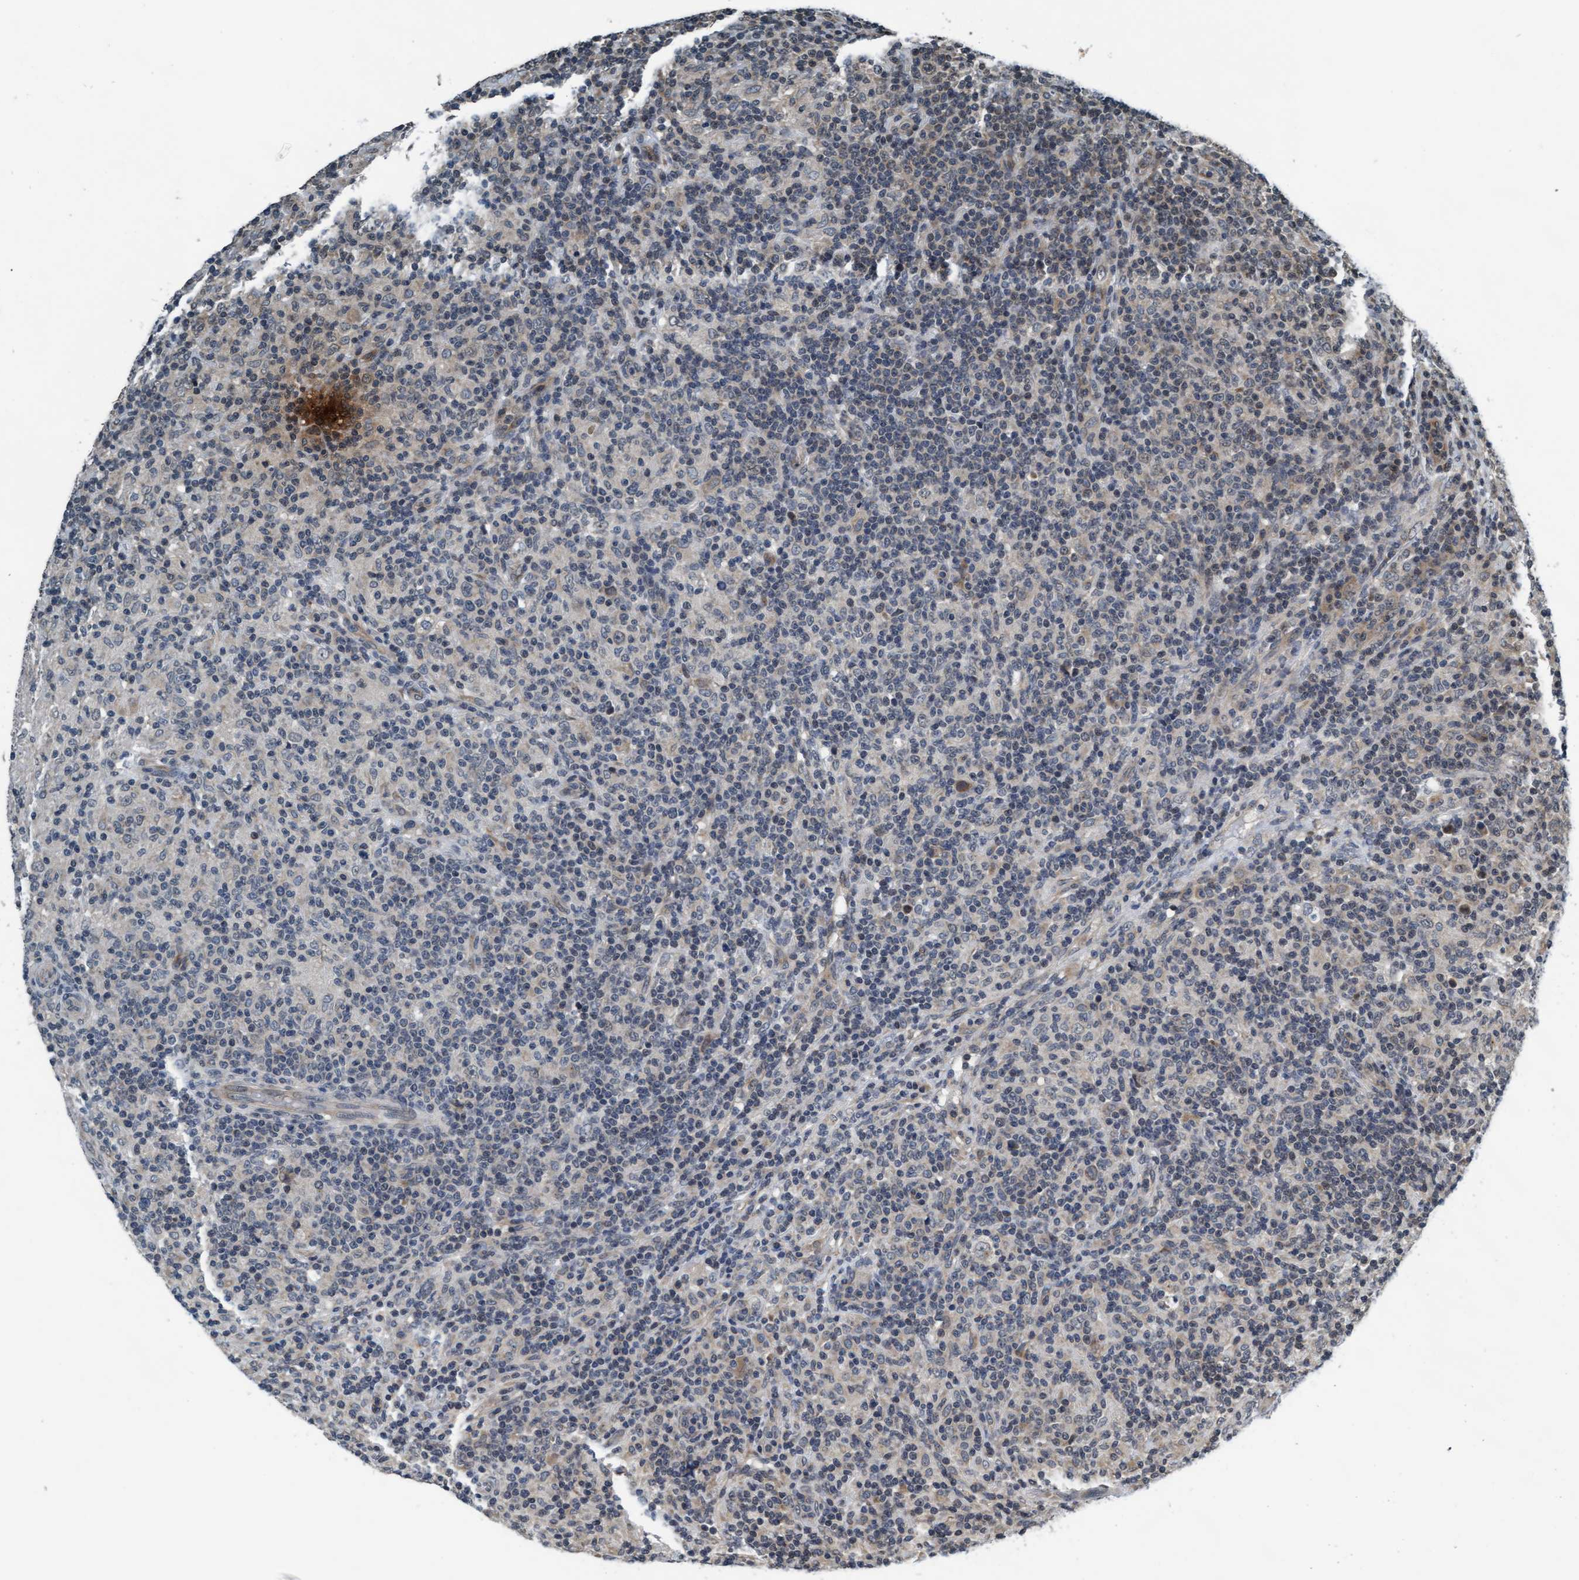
{"staining": {"intensity": "negative", "quantity": "none", "location": "none"}, "tissue": "lymphoma", "cell_type": "Tumor cells", "image_type": "cancer", "snomed": [{"axis": "morphology", "description": "Hodgkin's disease, NOS"}, {"axis": "topography", "description": "Lymph node"}], "caption": "A histopathology image of lymphoma stained for a protein shows no brown staining in tumor cells. (DAB immunohistochemistry (IHC) visualized using brightfield microscopy, high magnification).", "gene": "WASF1", "patient": {"sex": "male", "age": 70}}